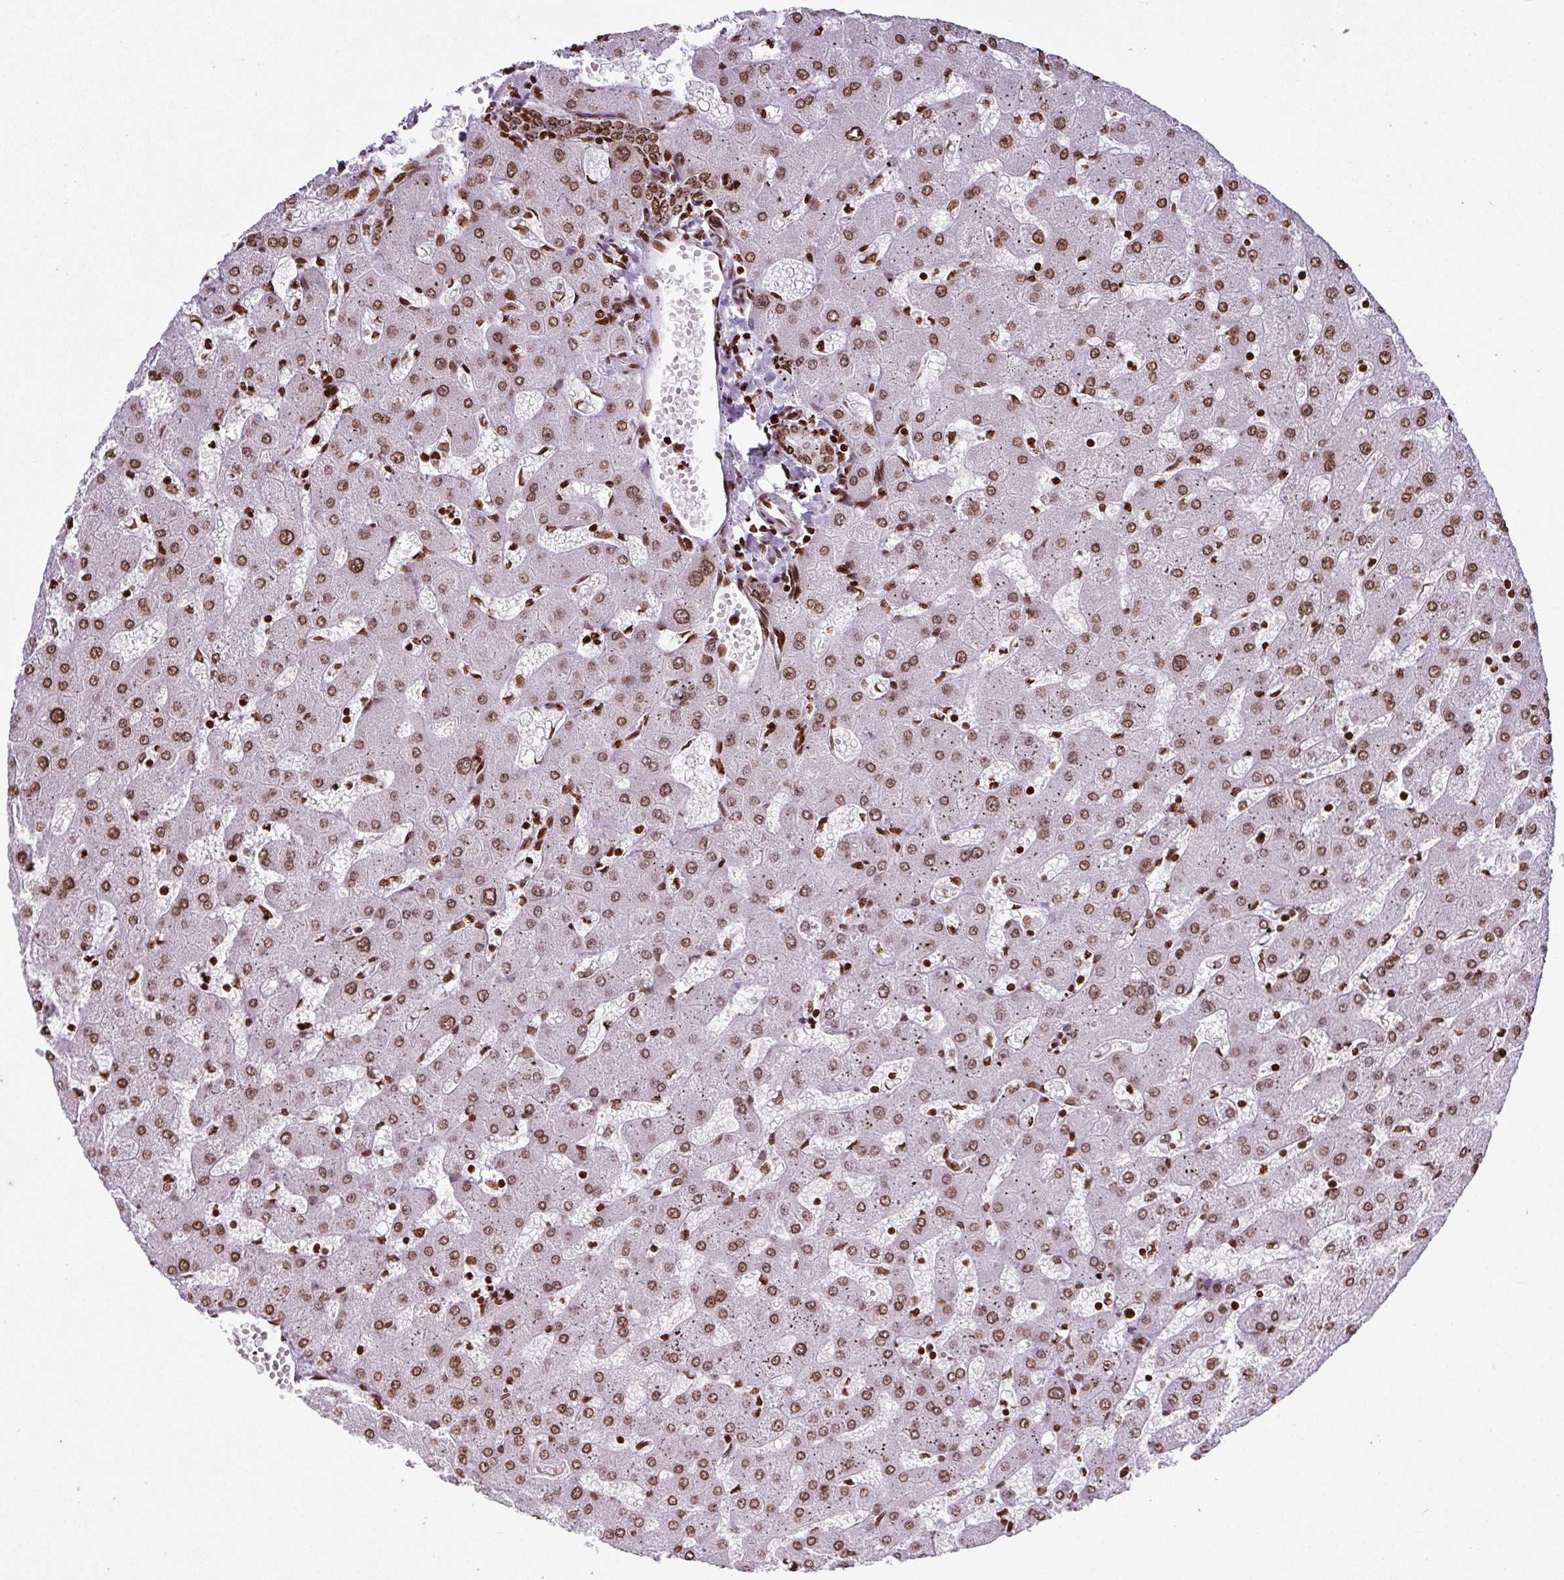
{"staining": {"intensity": "moderate", "quantity": ">75%", "location": "nuclear"}, "tissue": "liver", "cell_type": "Cholangiocytes", "image_type": "normal", "snomed": [{"axis": "morphology", "description": "Normal tissue, NOS"}, {"axis": "topography", "description": "Liver"}], "caption": "Immunohistochemical staining of benign liver exhibits moderate nuclear protein staining in about >75% of cholangiocytes.", "gene": "RASL11A", "patient": {"sex": "female", "age": 63}}